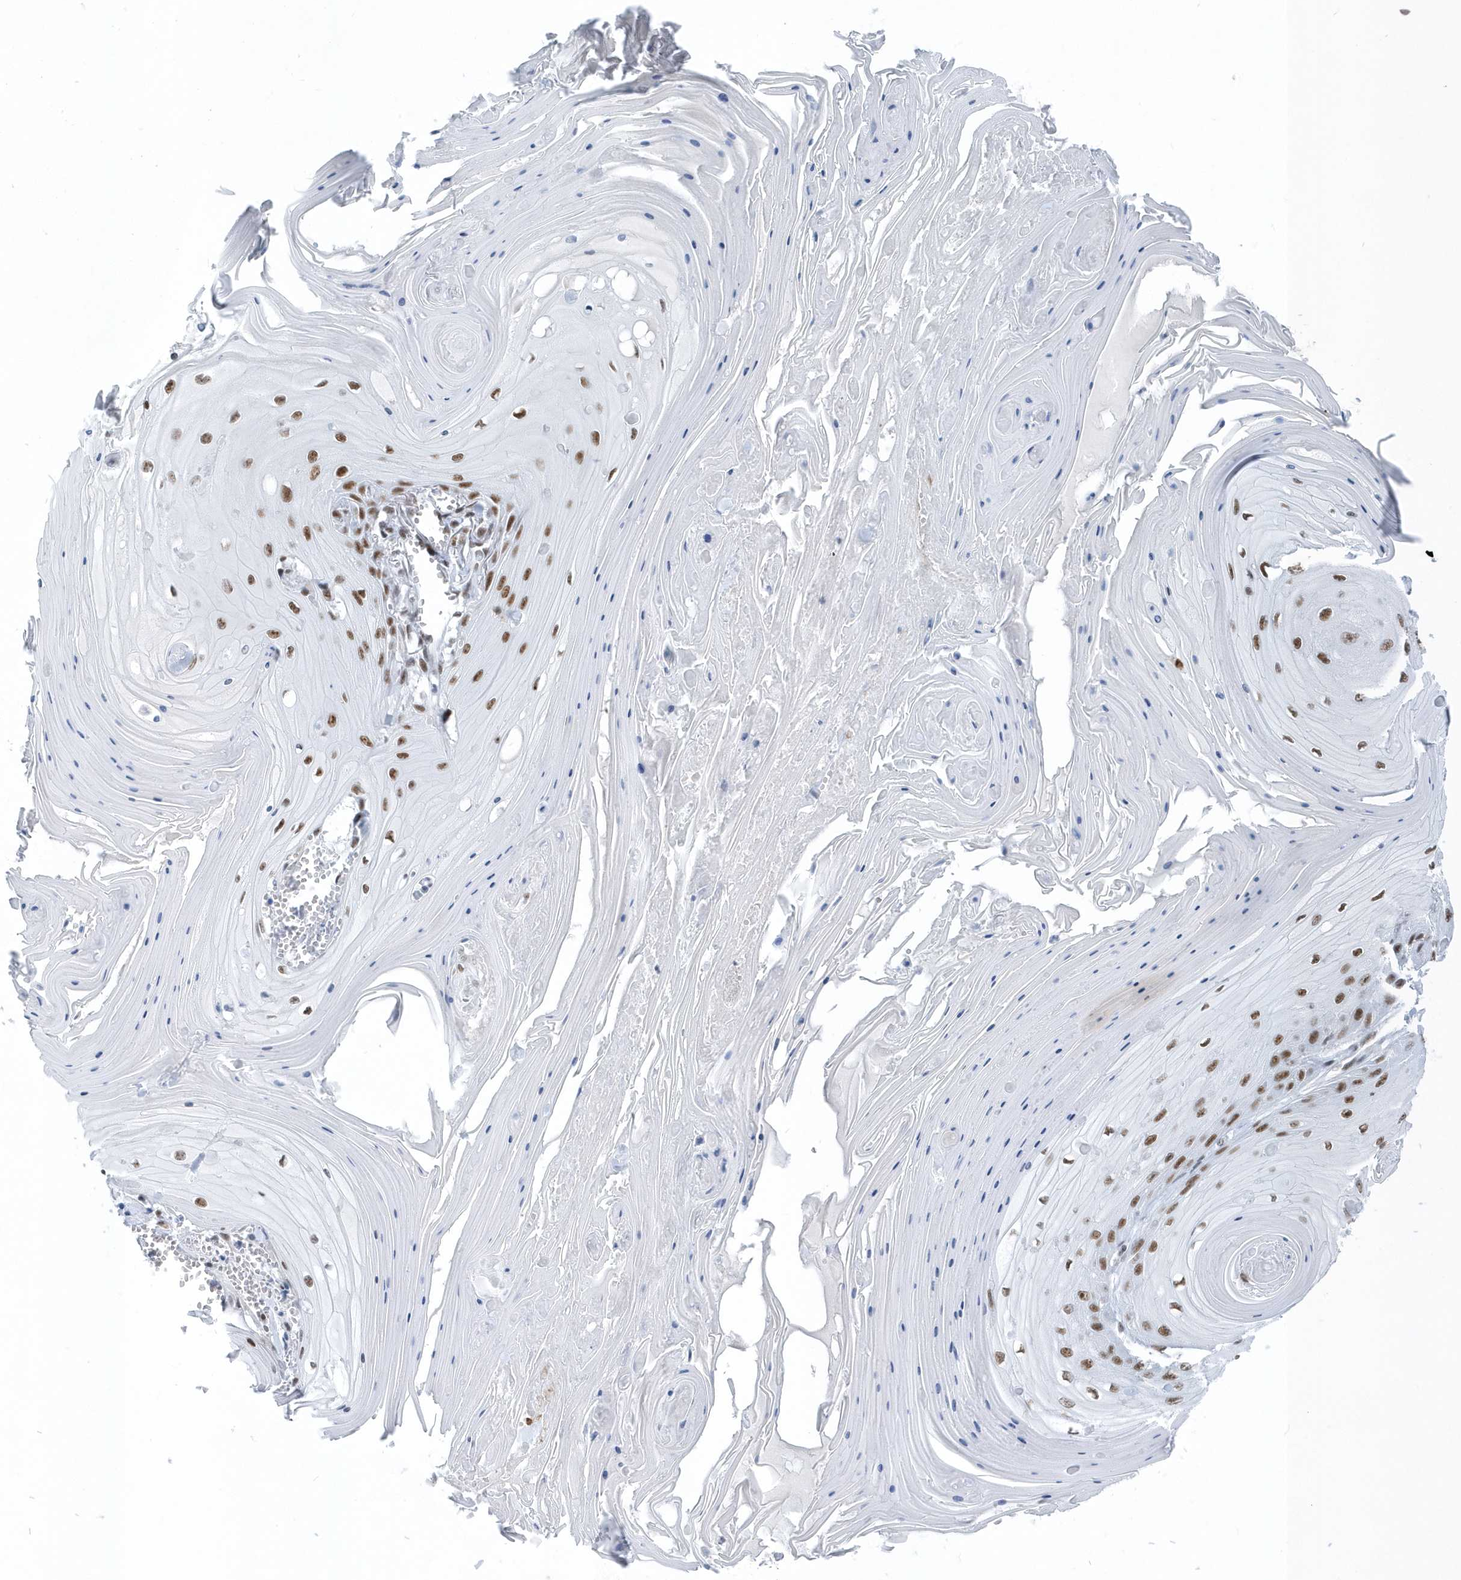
{"staining": {"intensity": "moderate", "quantity": ">75%", "location": "nuclear"}, "tissue": "skin cancer", "cell_type": "Tumor cells", "image_type": "cancer", "snomed": [{"axis": "morphology", "description": "Squamous cell carcinoma, NOS"}, {"axis": "topography", "description": "Skin"}], "caption": "Protein analysis of skin squamous cell carcinoma tissue shows moderate nuclear expression in approximately >75% of tumor cells.", "gene": "FIP1L1", "patient": {"sex": "male", "age": 74}}